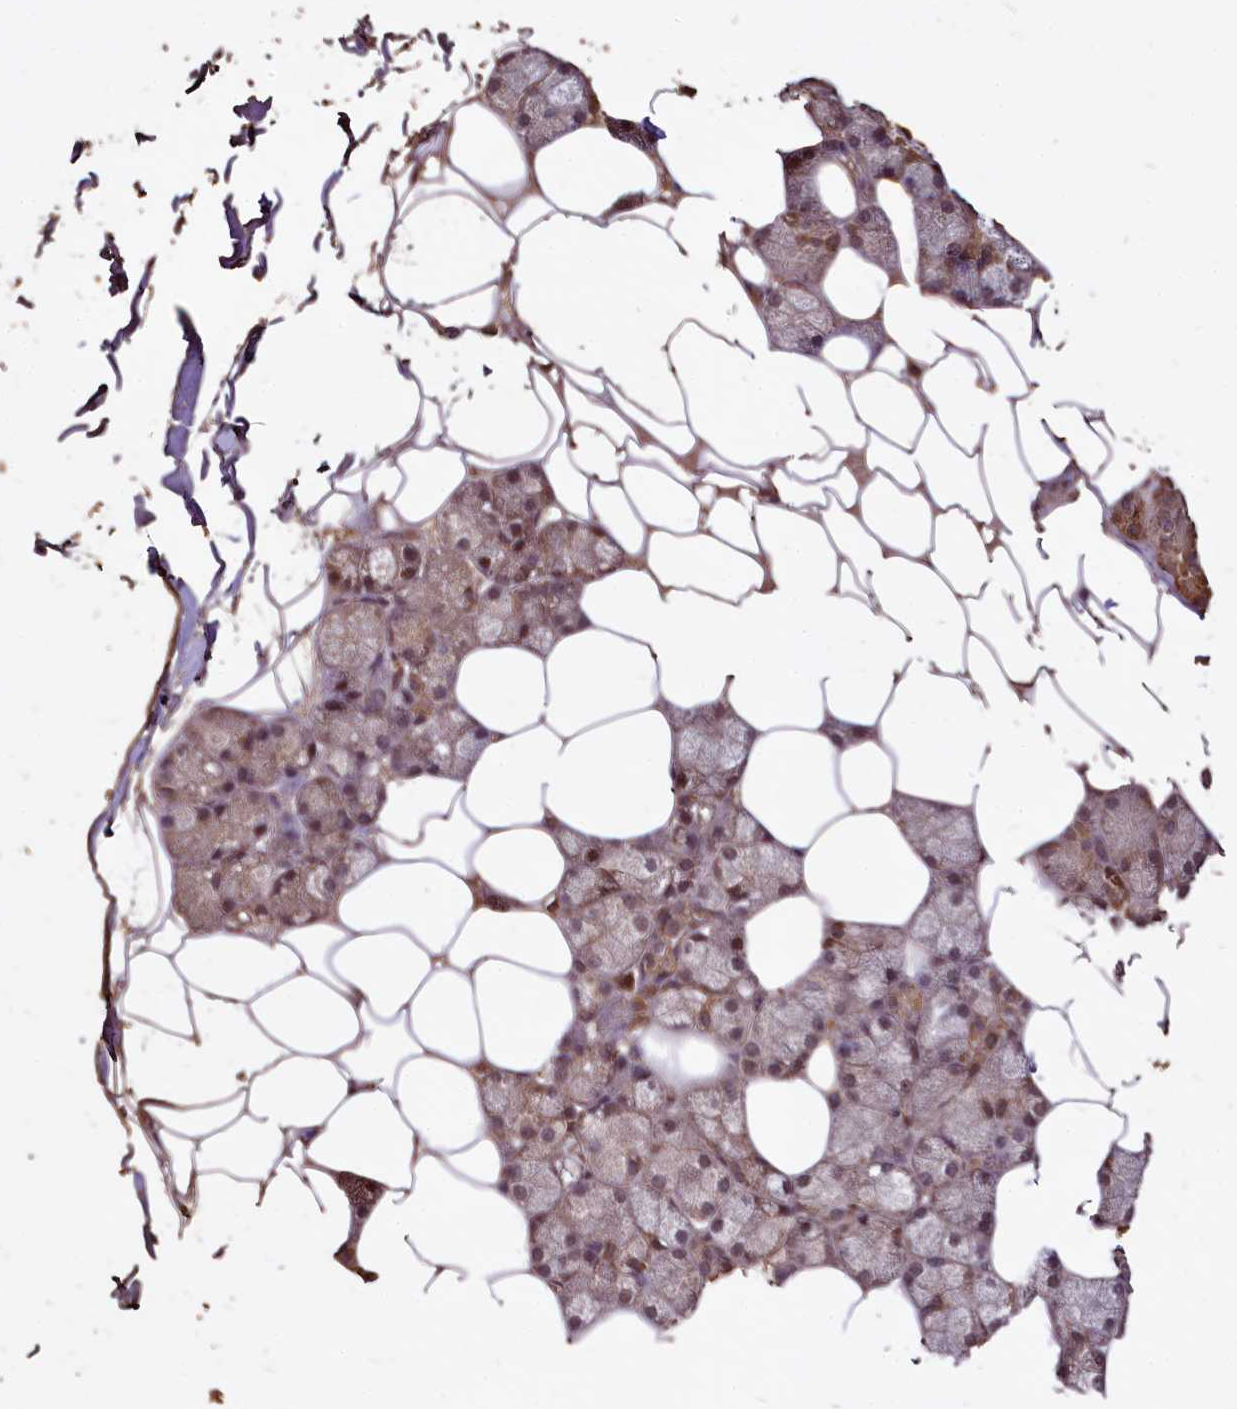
{"staining": {"intensity": "moderate", "quantity": ">75%", "location": "cytoplasmic/membranous,nuclear"}, "tissue": "salivary gland", "cell_type": "Glandular cells", "image_type": "normal", "snomed": [{"axis": "morphology", "description": "Normal tissue, NOS"}, {"axis": "topography", "description": "Salivary gland"}], "caption": "A micrograph of salivary gland stained for a protein displays moderate cytoplasmic/membranous,nuclear brown staining in glandular cells. Immunohistochemistry stains the protein in brown and the nuclei are stained blue.", "gene": "VPS51", "patient": {"sex": "male", "age": 62}}